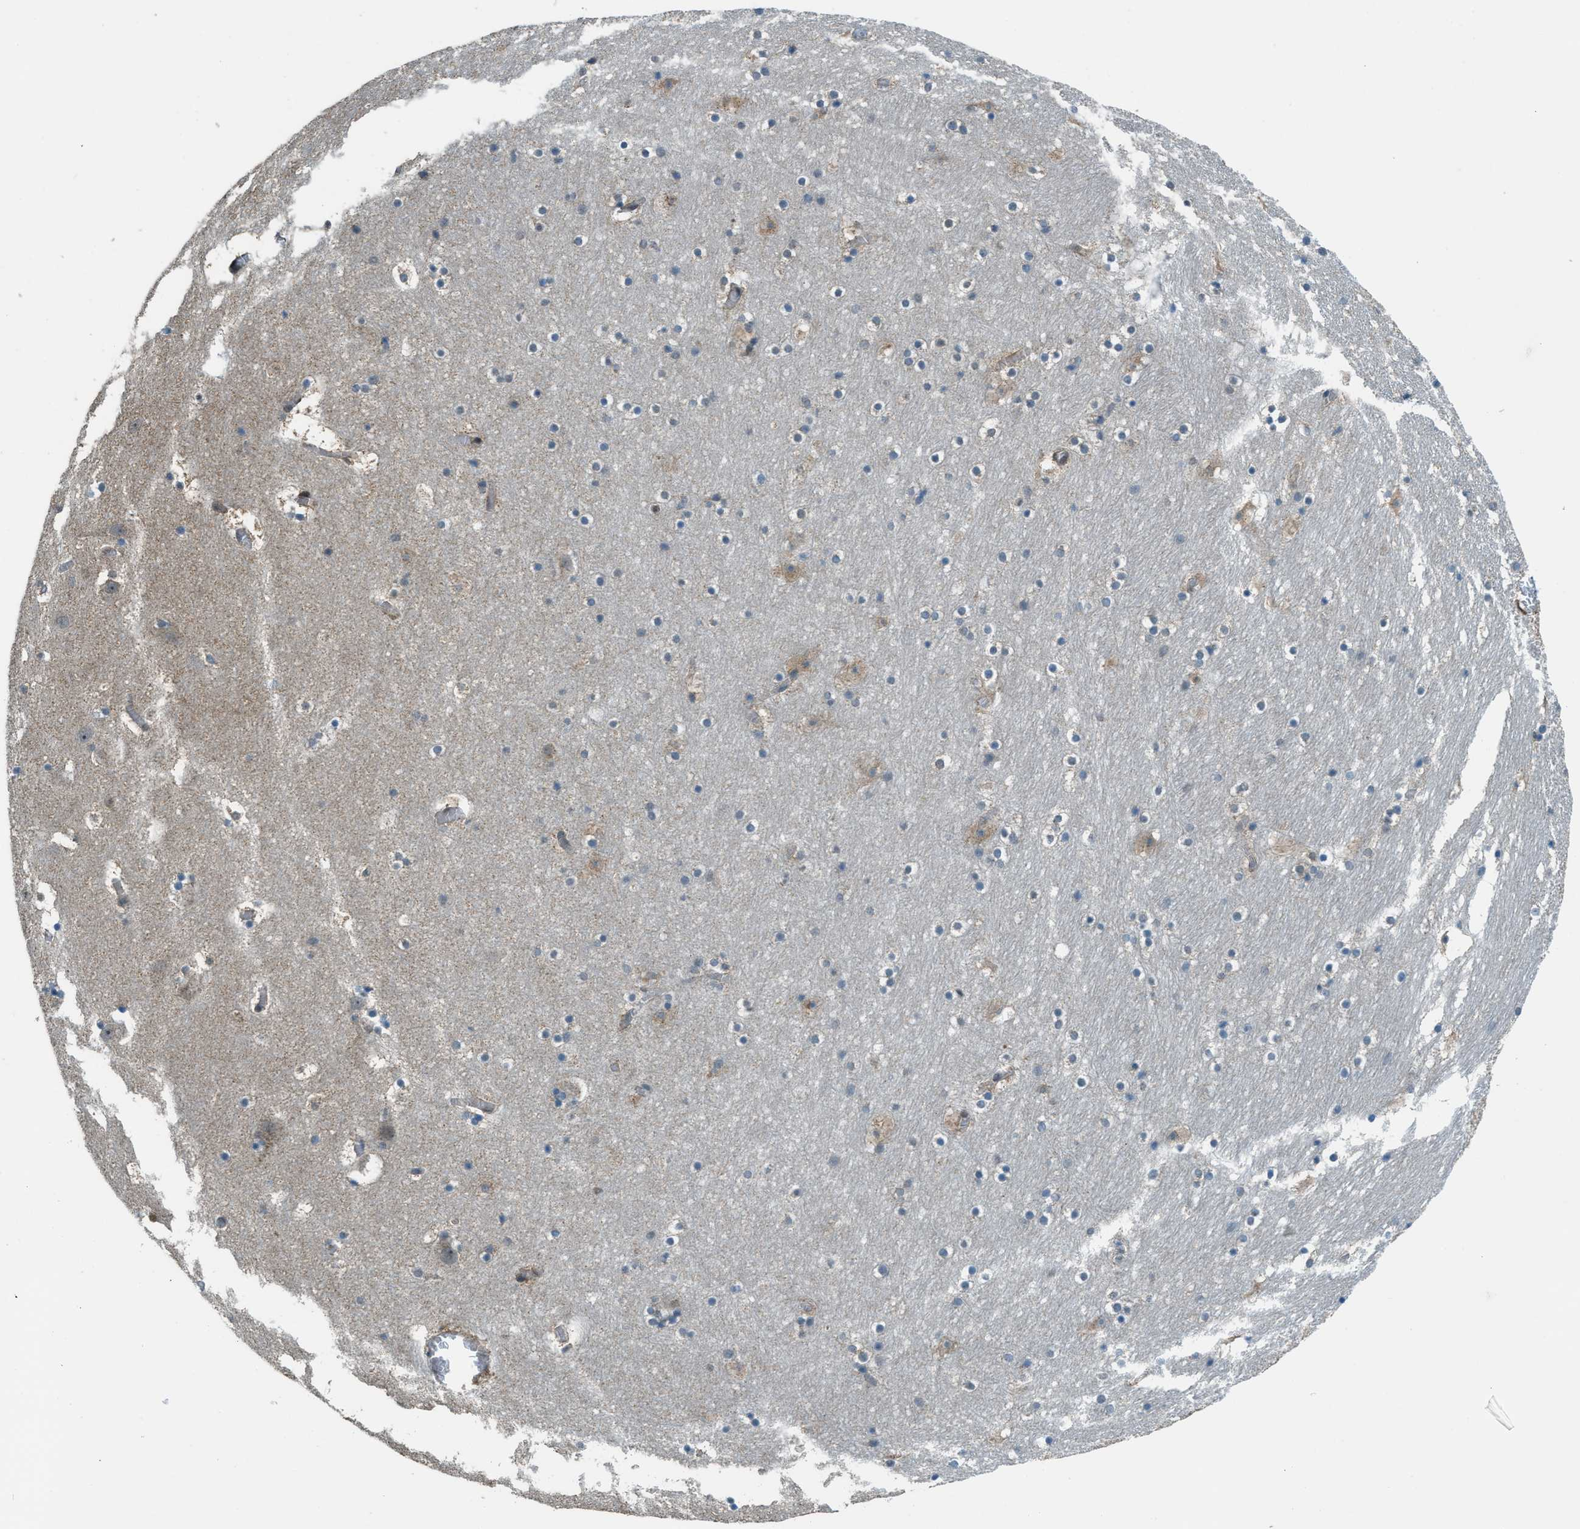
{"staining": {"intensity": "weak", "quantity": "<25%", "location": "cytoplasmic/membranous"}, "tissue": "hippocampus", "cell_type": "Glial cells", "image_type": "normal", "snomed": [{"axis": "morphology", "description": "Normal tissue, NOS"}, {"axis": "topography", "description": "Hippocampus"}], "caption": "This is an immunohistochemistry micrograph of normal human hippocampus. There is no expression in glial cells.", "gene": "NPEPL1", "patient": {"sex": "male", "age": 45}}